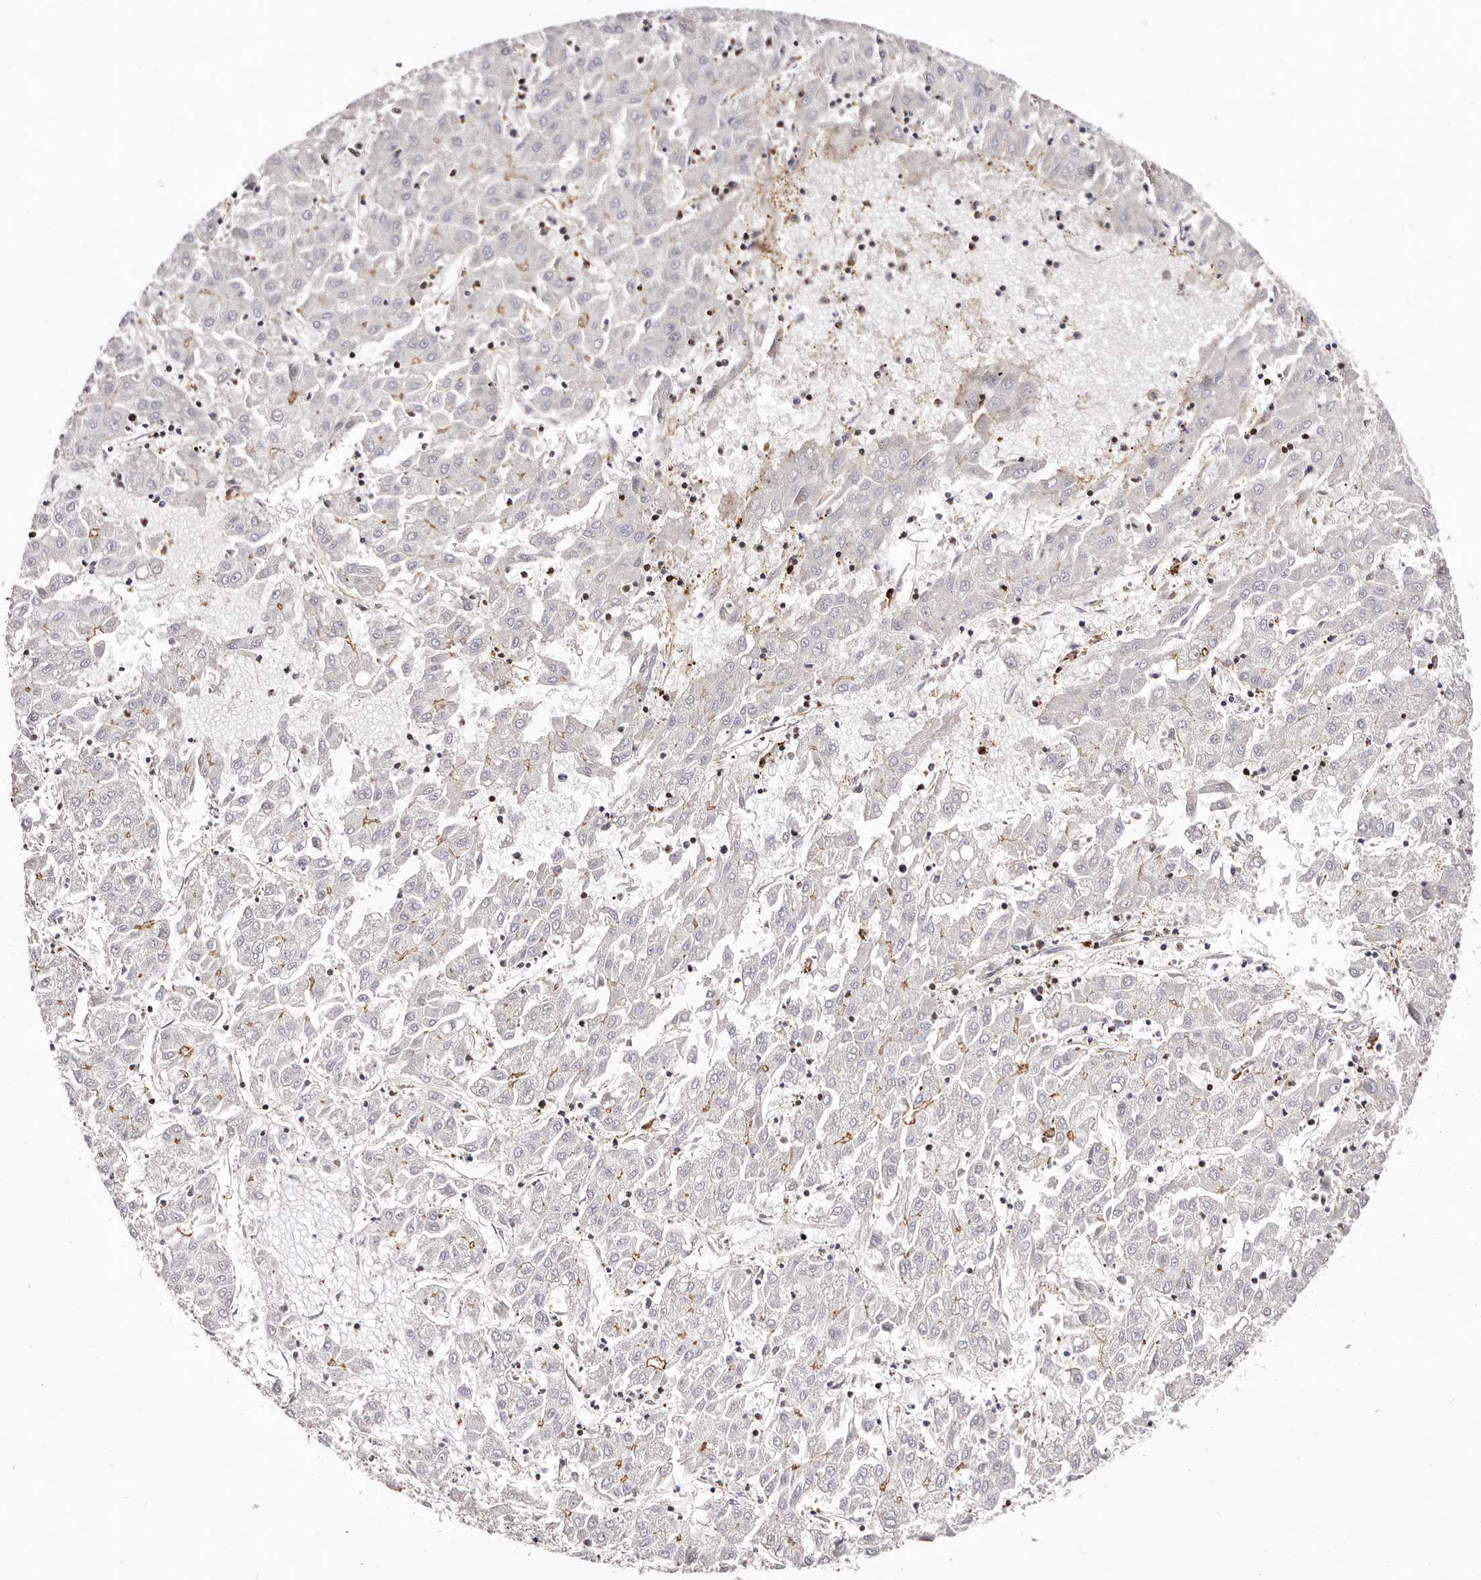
{"staining": {"intensity": "negative", "quantity": "none", "location": "none"}, "tissue": "liver cancer", "cell_type": "Tumor cells", "image_type": "cancer", "snomed": [{"axis": "morphology", "description": "Carcinoma, Hepatocellular, NOS"}, {"axis": "topography", "description": "Liver"}], "caption": "The histopathology image shows no staining of tumor cells in liver hepatocellular carcinoma.", "gene": "PTPN22", "patient": {"sex": "male", "age": 72}}